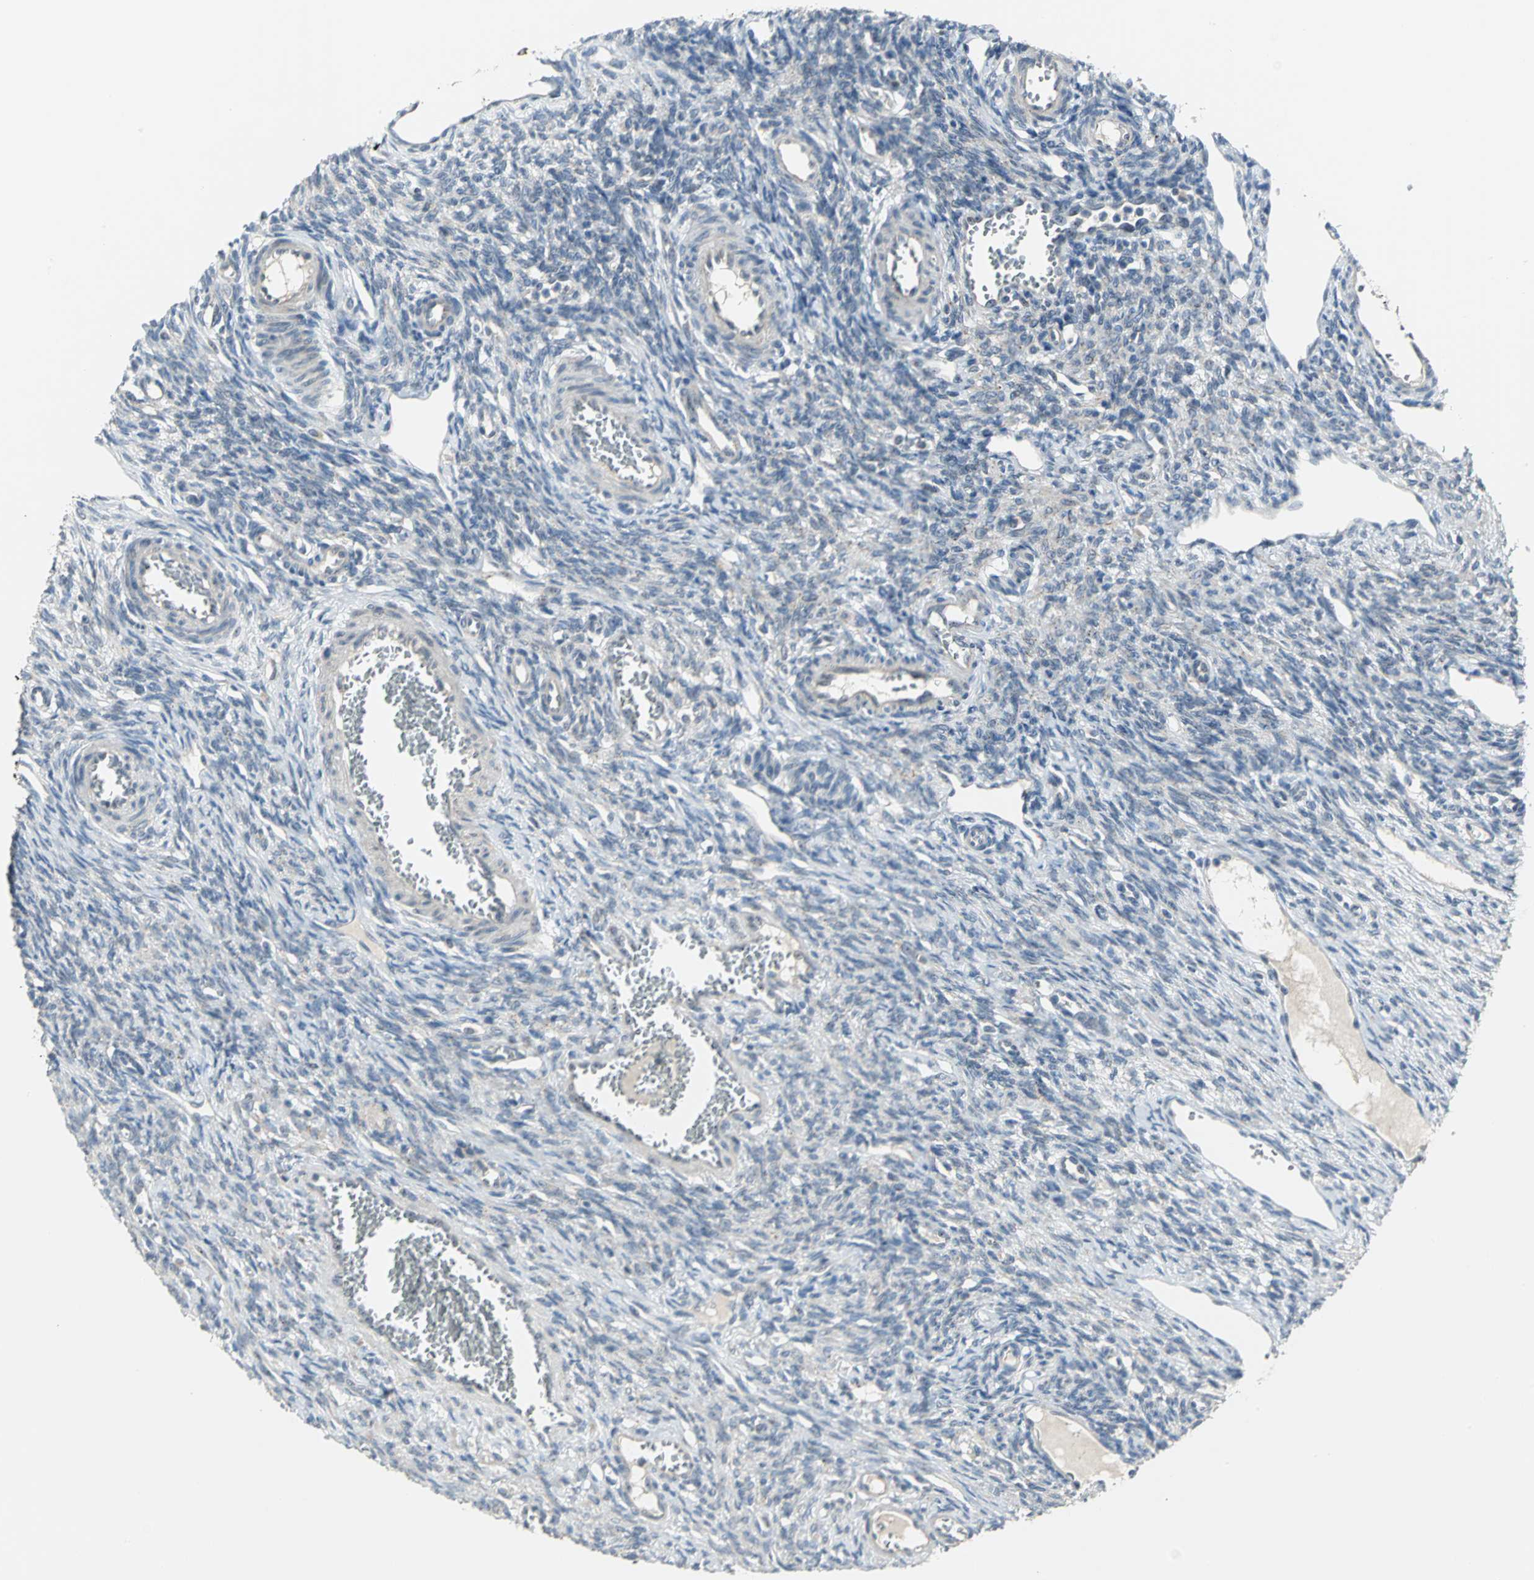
{"staining": {"intensity": "negative", "quantity": "none", "location": "none"}, "tissue": "ovary", "cell_type": "Ovarian stroma cells", "image_type": "normal", "snomed": [{"axis": "morphology", "description": "Normal tissue, NOS"}, {"axis": "topography", "description": "Ovary"}], "caption": "This is a image of IHC staining of normal ovary, which shows no expression in ovarian stroma cells.", "gene": "MYBBP1A", "patient": {"sex": "female", "age": 33}}